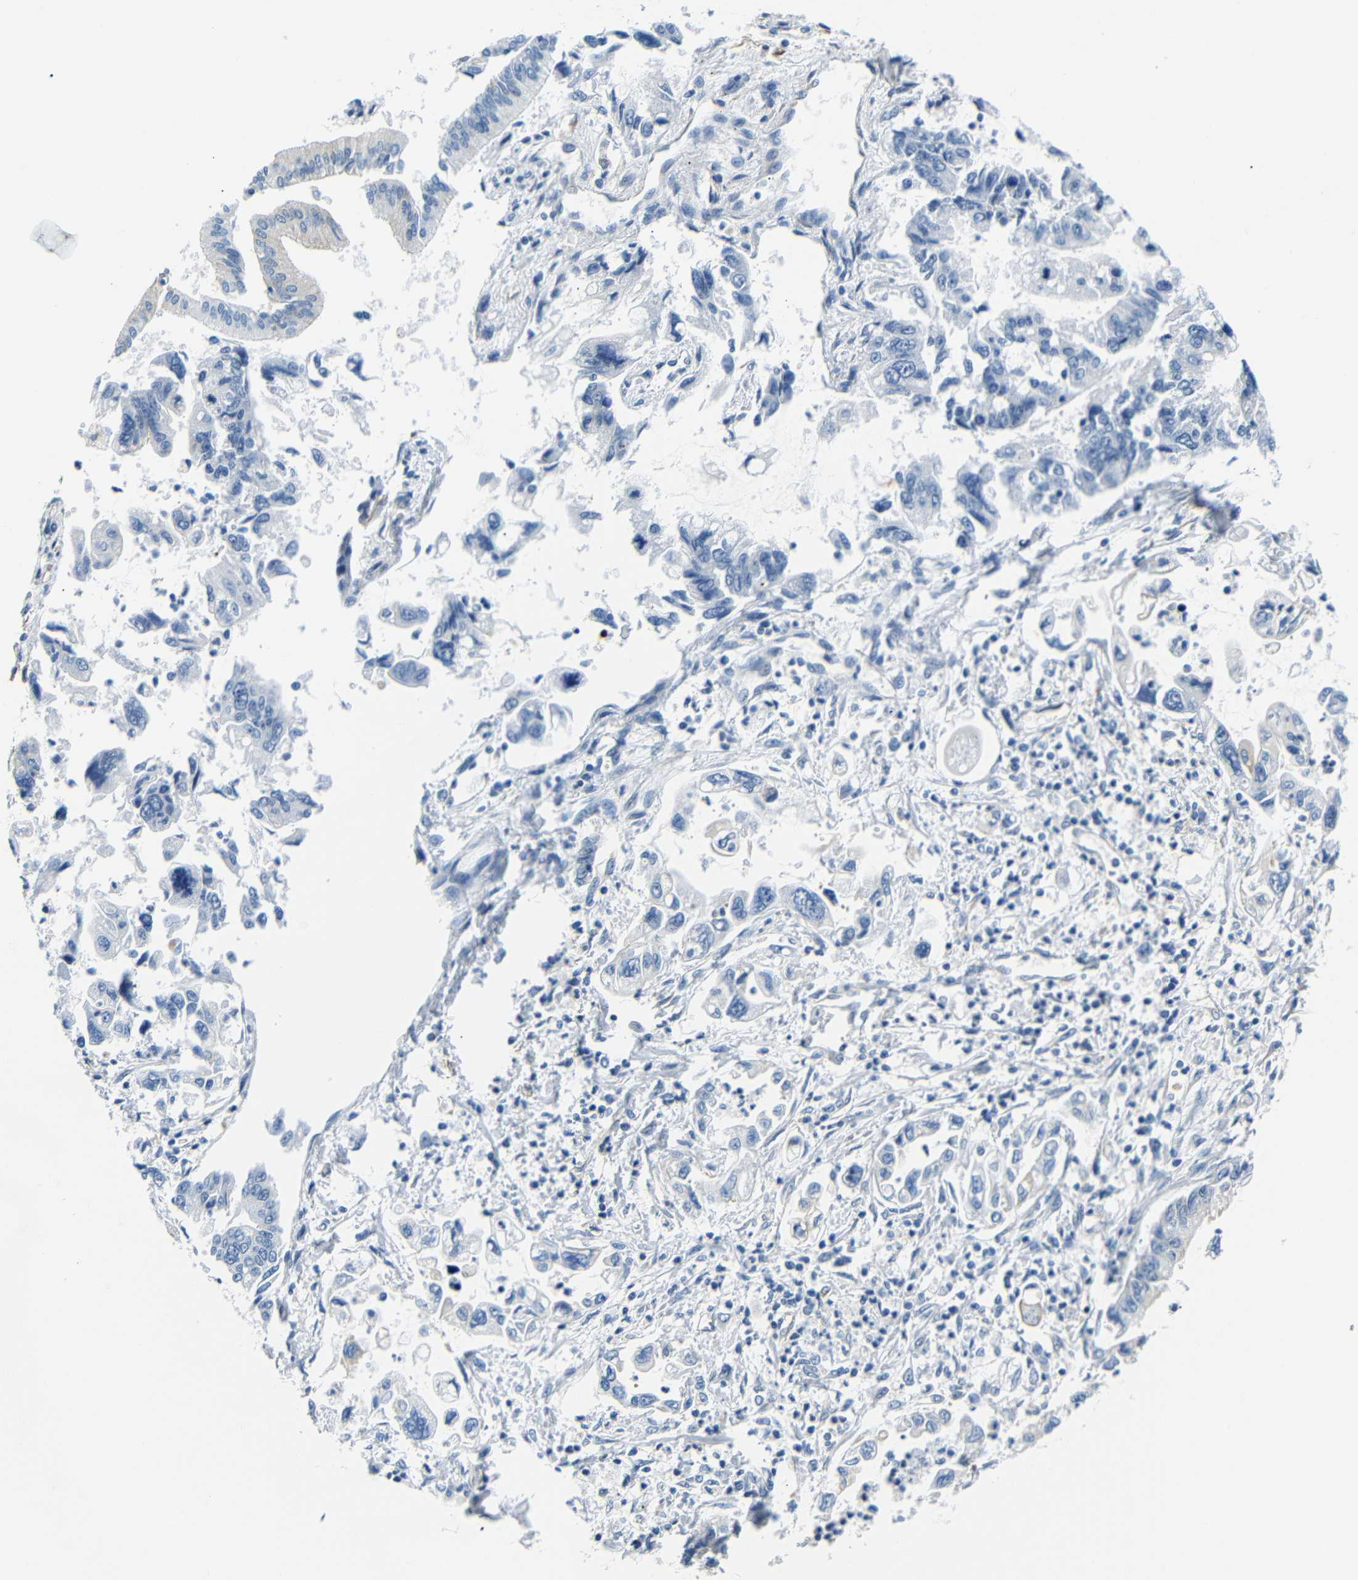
{"staining": {"intensity": "negative", "quantity": "none", "location": "none"}, "tissue": "pancreatic cancer", "cell_type": "Tumor cells", "image_type": "cancer", "snomed": [{"axis": "morphology", "description": "Adenocarcinoma, NOS"}, {"axis": "topography", "description": "Pancreas"}], "caption": "Immunohistochemistry (IHC) micrograph of neoplastic tissue: human pancreatic adenocarcinoma stained with DAB (3,3'-diaminobenzidine) exhibits no significant protein expression in tumor cells.", "gene": "TAFA1", "patient": {"sex": "male", "age": 56}}